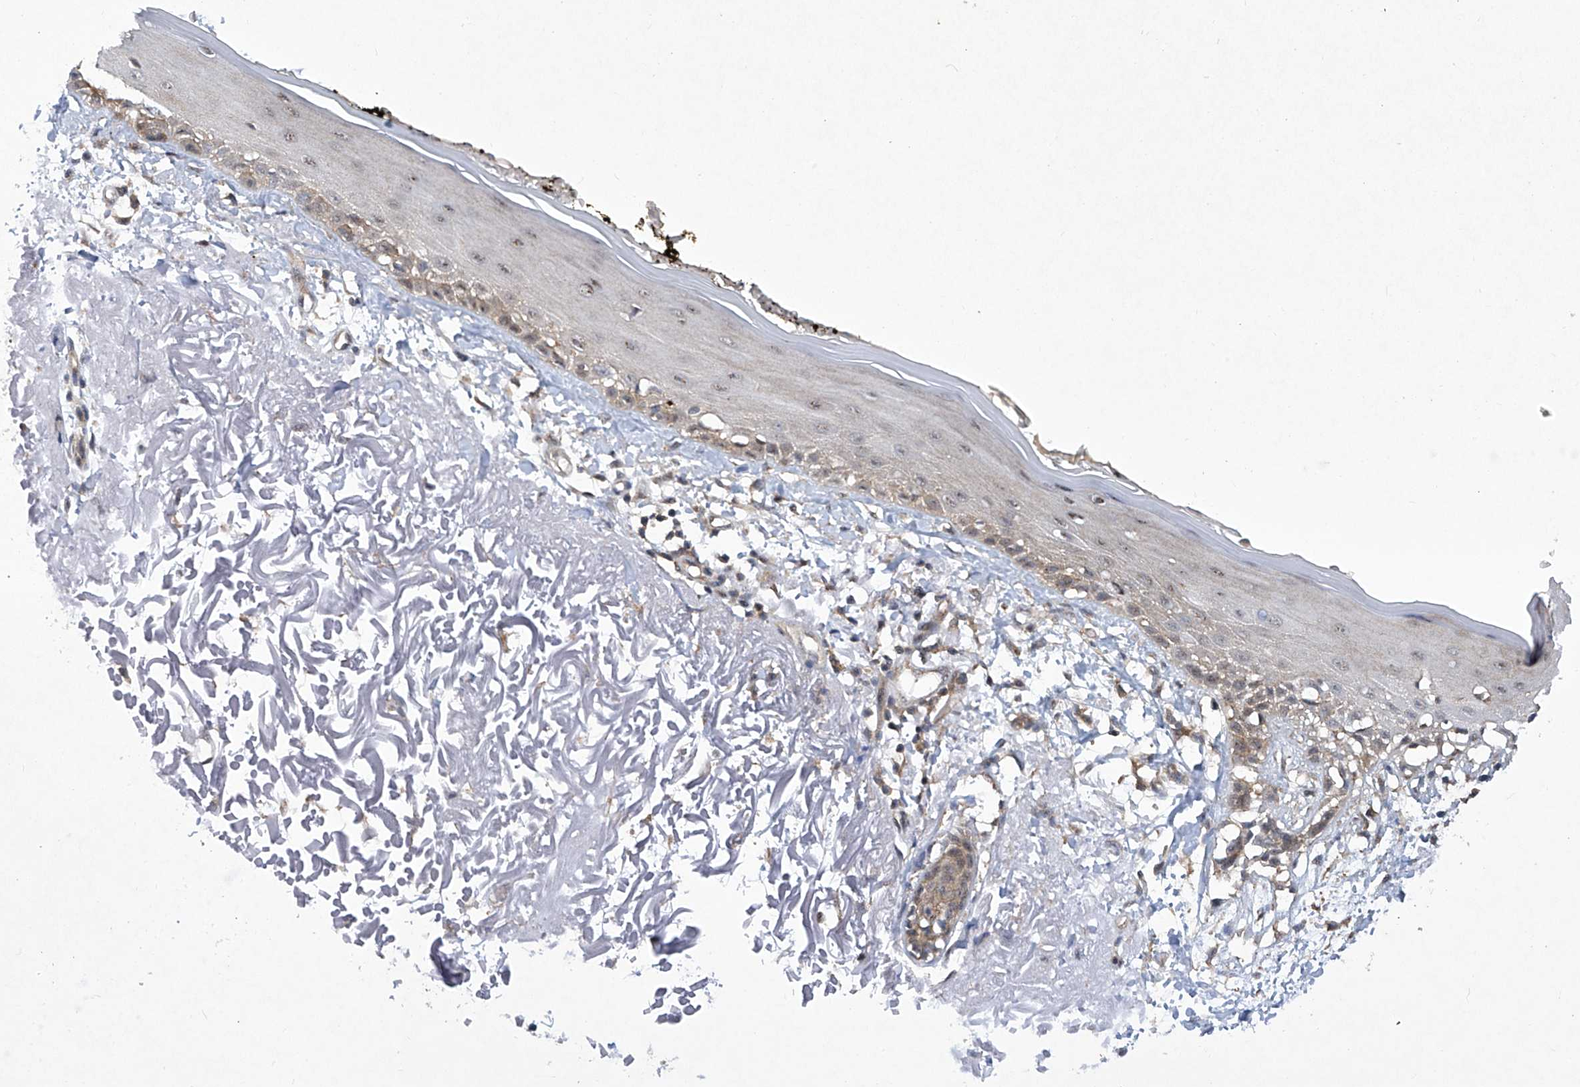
{"staining": {"intensity": "moderate", "quantity": ">75%", "location": "cytoplasmic/membranous"}, "tissue": "skin", "cell_type": "Fibroblasts", "image_type": "normal", "snomed": [{"axis": "morphology", "description": "Normal tissue, NOS"}, {"axis": "topography", "description": "Skin"}, {"axis": "topography", "description": "Skeletal muscle"}], "caption": "High-power microscopy captured an immunohistochemistry (IHC) photomicrograph of normal skin, revealing moderate cytoplasmic/membranous expression in approximately >75% of fibroblasts.", "gene": "CISH", "patient": {"sex": "male", "age": 83}}